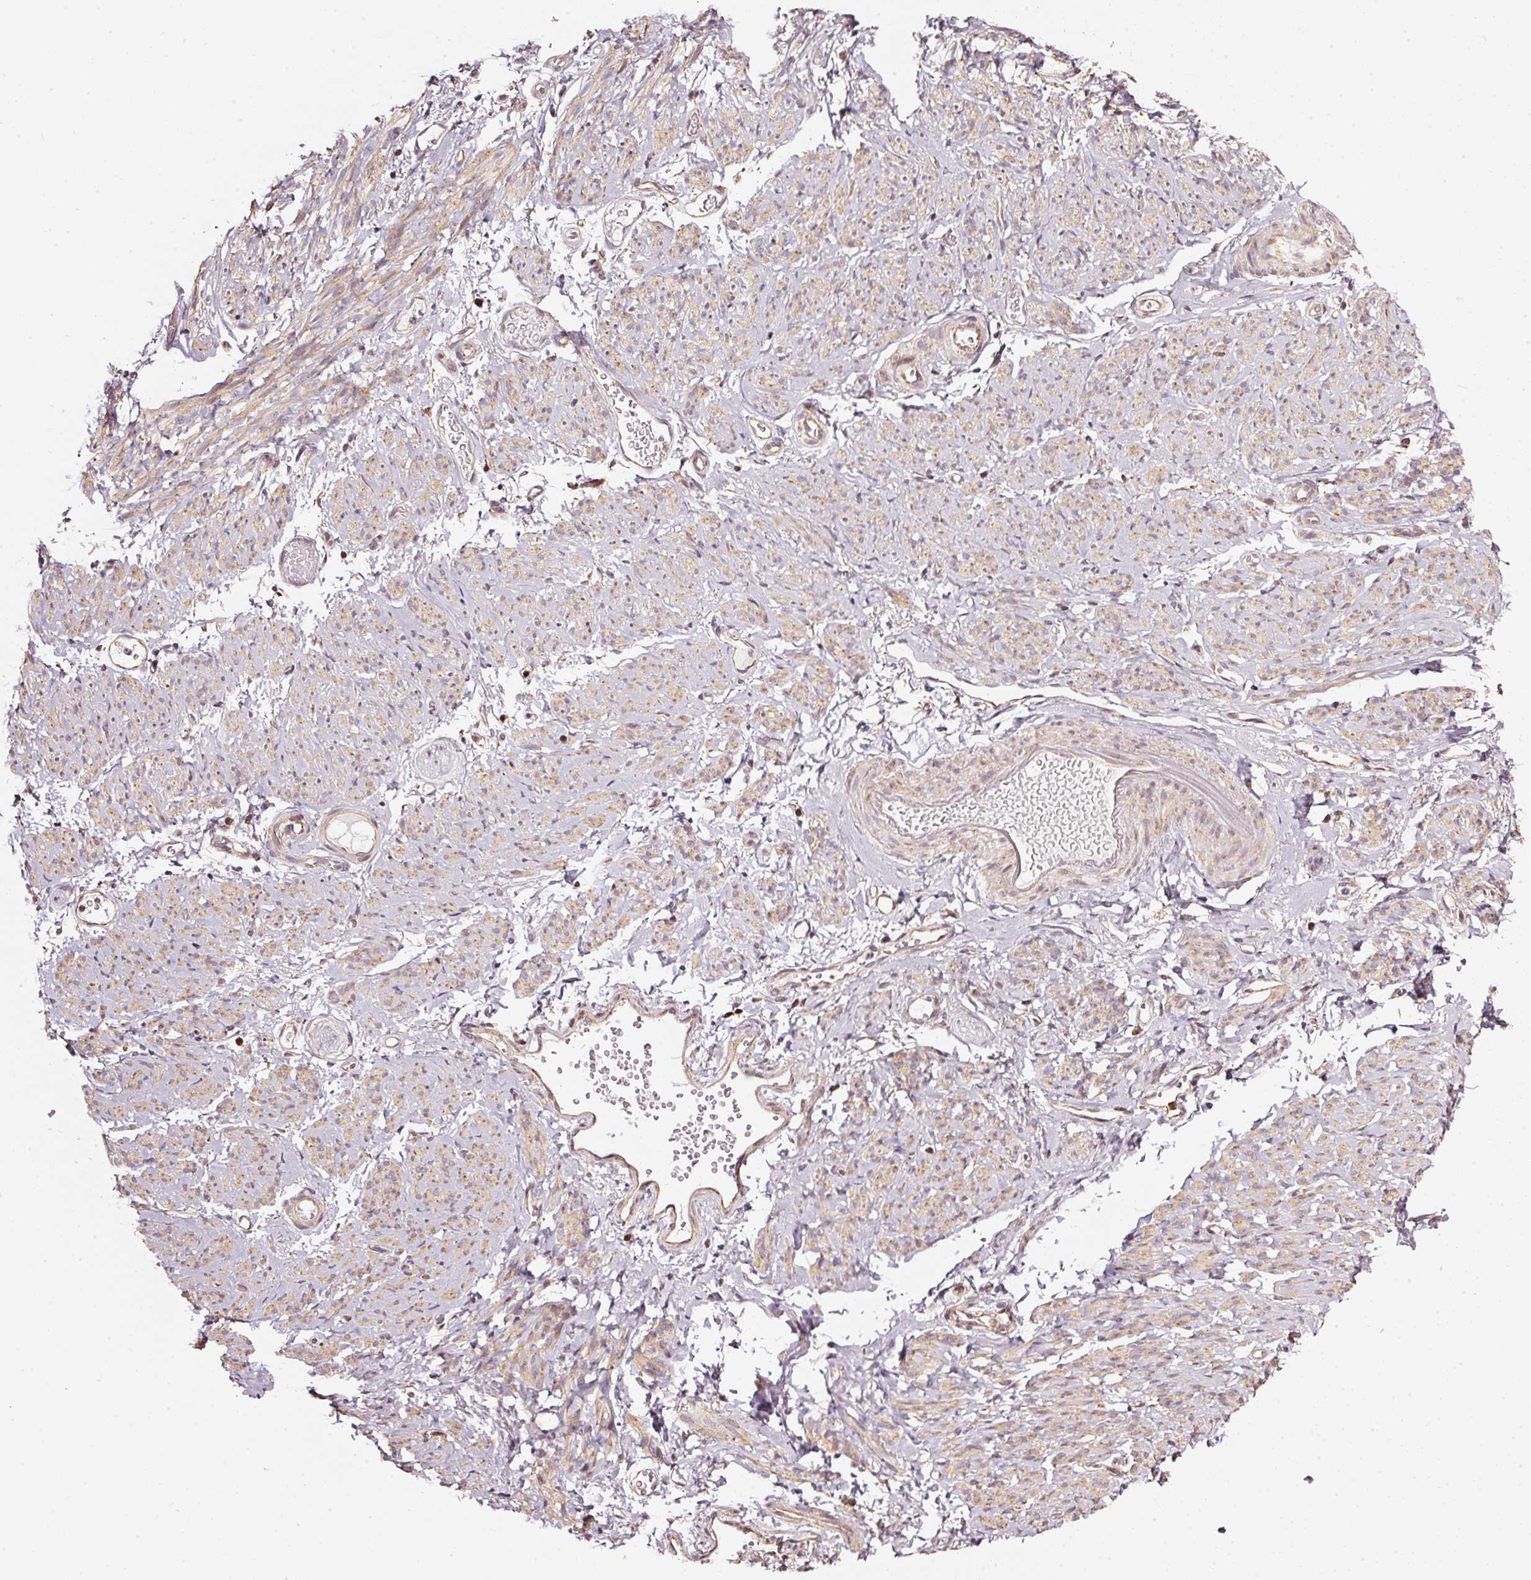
{"staining": {"intensity": "weak", "quantity": ">75%", "location": "cytoplasmic/membranous"}, "tissue": "smooth muscle", "cell_type": "Smooth muscle cells", "image_type": "normal", "snomed": [{"axis": "morphology", "description": "Normal tissue, NOS"}, {"axis": "topography", "description": "Smooth muscle"}], "caption": "Protein analysis of benign smooth muscle shows weak cytoplasmic/membranous positivity in about >75% of smooth muscle cells. Using DAB (3,3'-diaminobenzidine) (brown) and hematoxylin (blue) stains, captured at high magnification using brightfield microscopy.", "gene": "RAB35", "patient": {"sex": "female", "age": 65}}